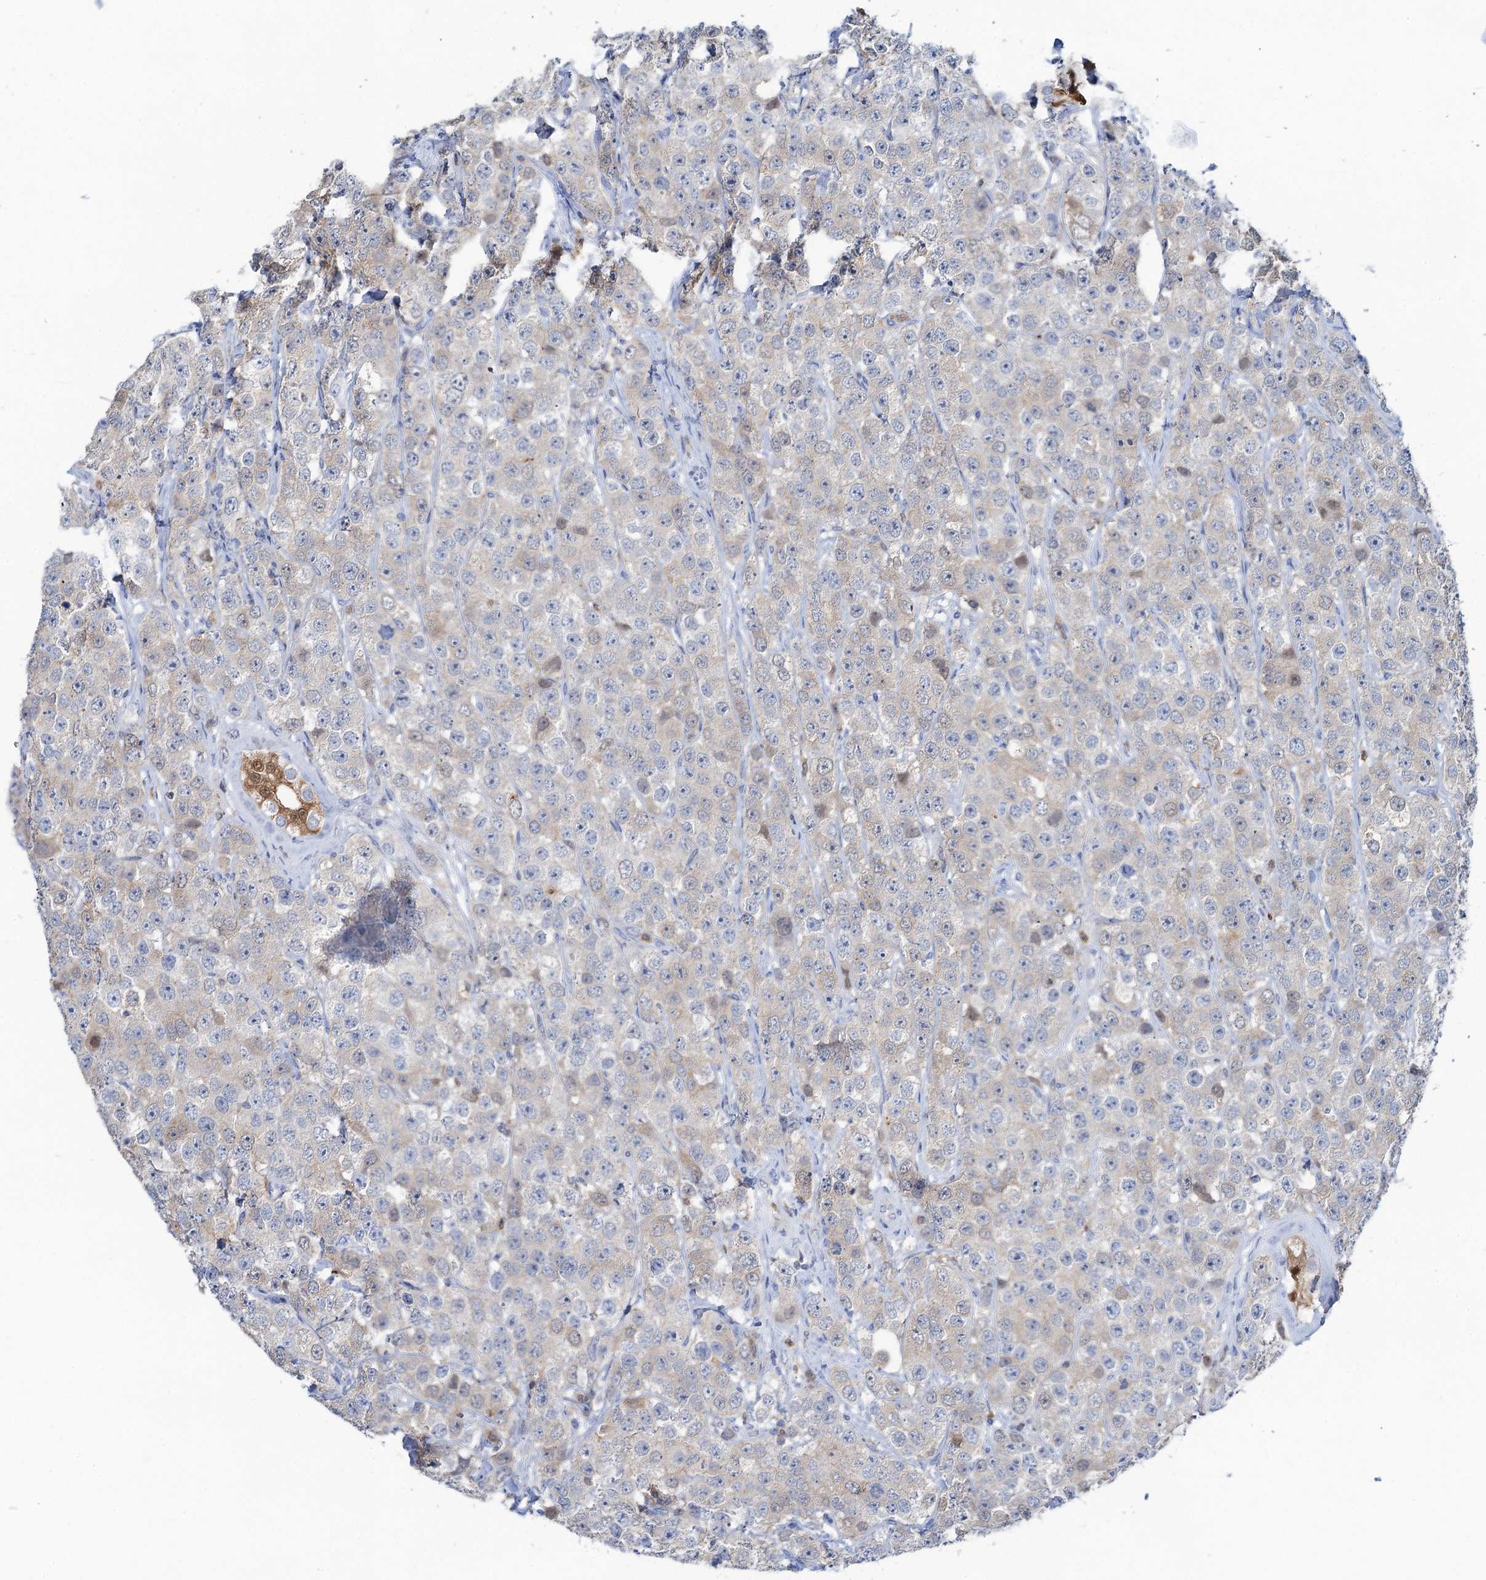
{"staining": {"intensity": "negative", "quantity": "none", "location": "none"}, "tissue": "testis cancer", "cell_type": "Tumor cells", "image_type": "cancer", "snomed": [{"axis": "morphology", "description": "Seminoma, NOS"}, {"axis": "topography", "description": "Testis"}], "caption": "Seminoma (testis) was stained to show a protein in brown. There is no significant positivity in tumor cells. (Immunohistochemistry (ihc), brightfield microscopy, high magnification).", "gene": "FAH", "patient": {"sex": "male", "age": 28}}